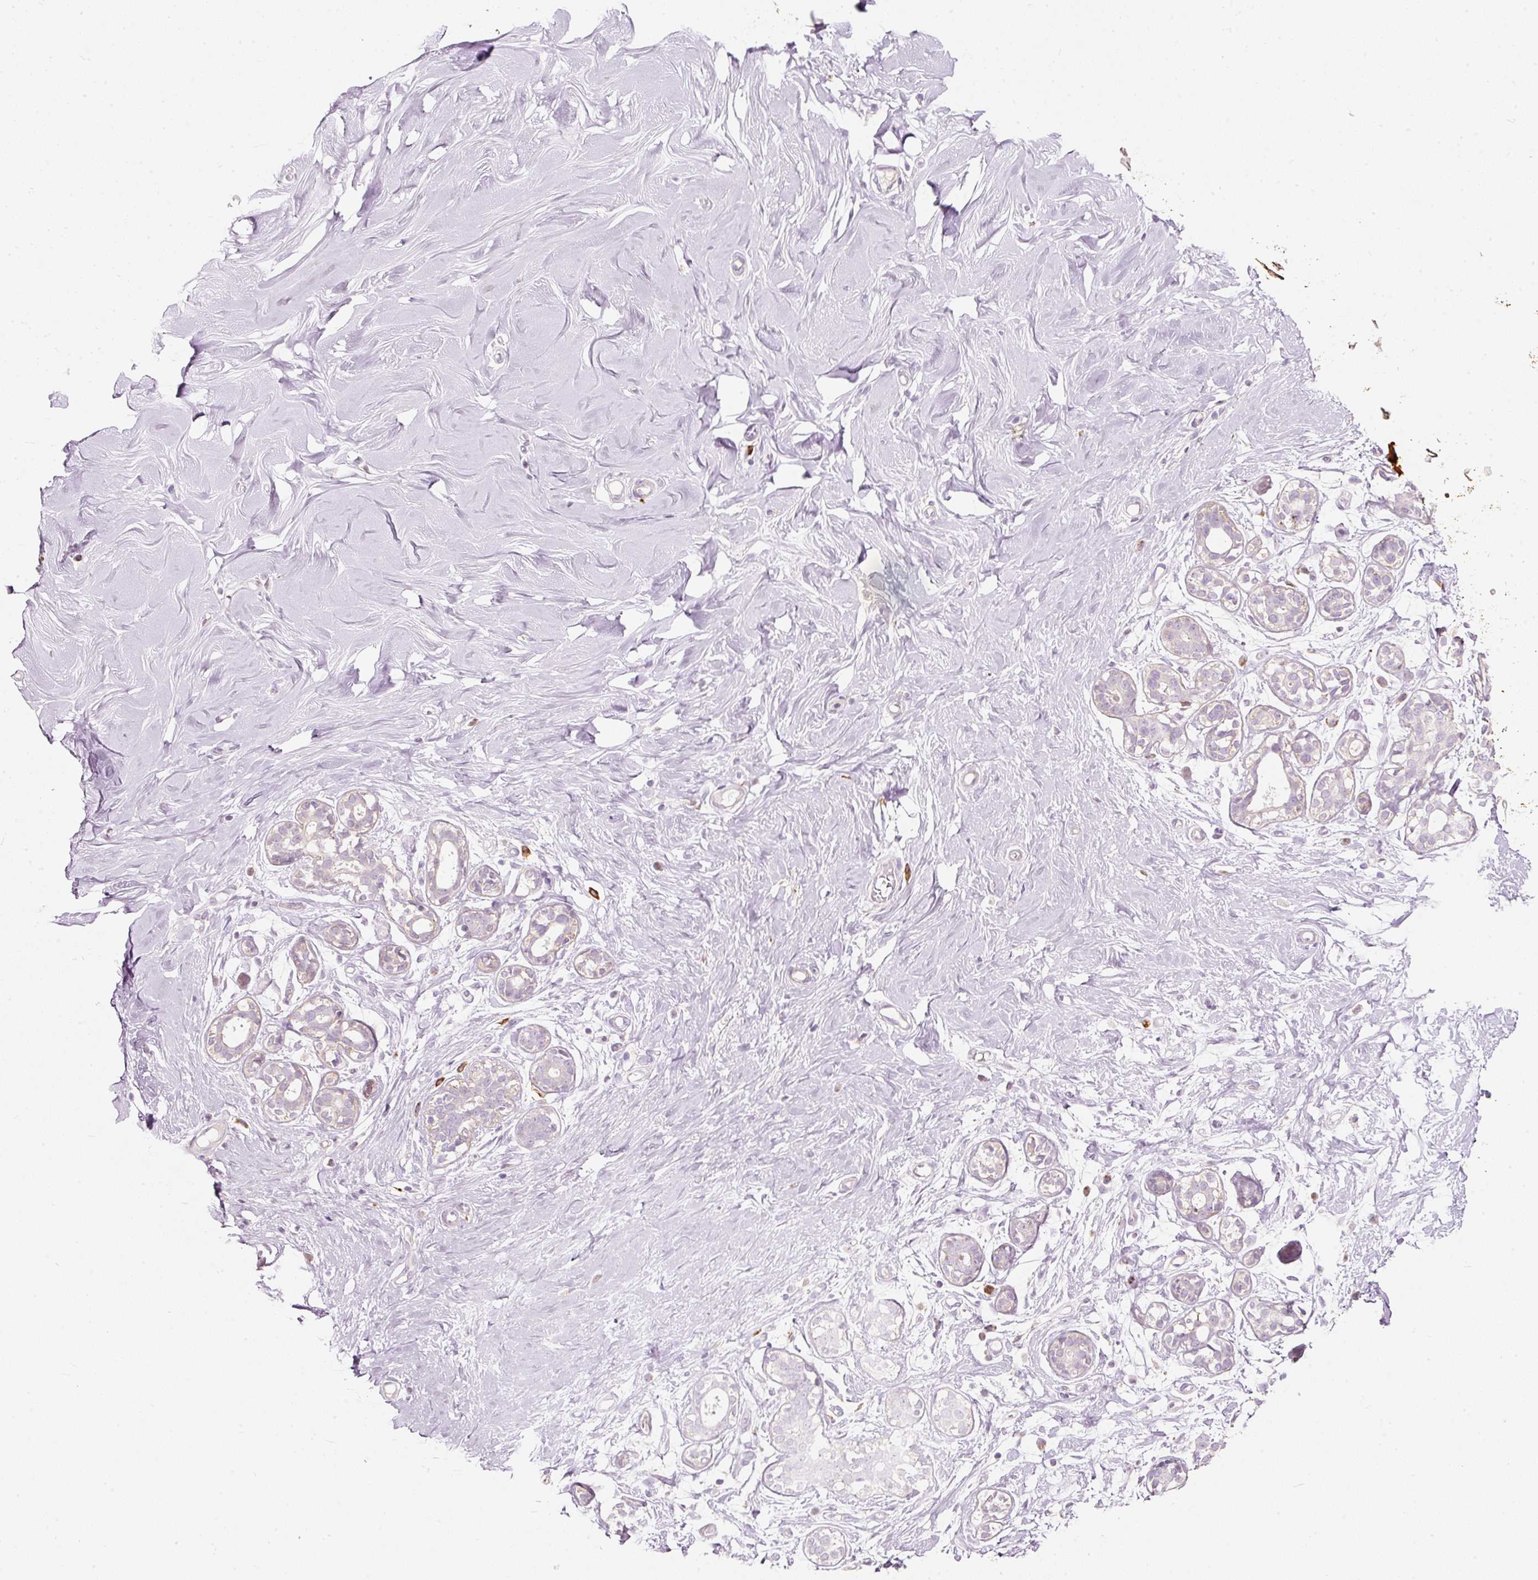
{"staining": {"intensity": "negative", "quantity": "none", "location": "none"}, "tissue": "breast", "cell_type": "Adipocytes", "image_type": "normal", "snomed": [{"axis": "morphology", "description": "Normal tissue, NOS"}, {"axis": "topography", "description": "Breast"}], "caption": "This histopathology image is of benign breast stained with IHC to label a protein in brown with the nuclei are counter-stained blue. There is no positivity in adipocytes.", "gene": "MTHFD2", "patient": {"sex": "female", "age": 27}}